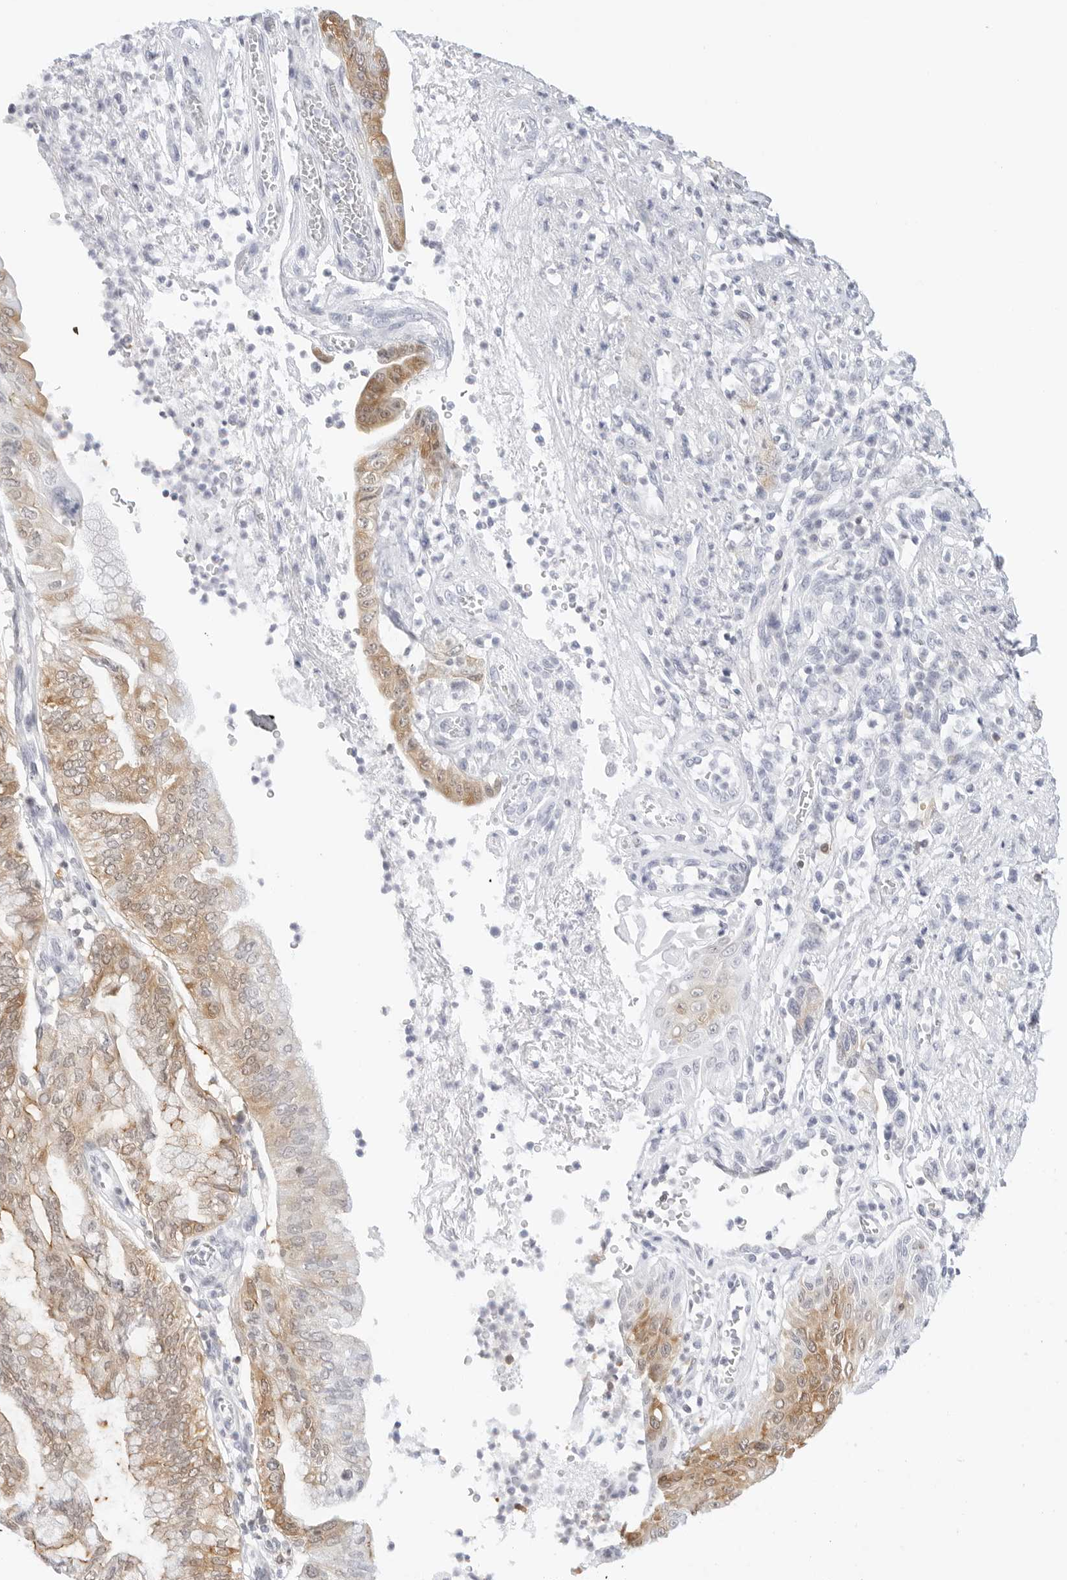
{"staining": {"intensity": "moderate", "quantity": "25%-75%", "location": "cytoplasmic/membranous"}, "tissue": "pancreatic cancer", "cell_type": "Tumor cells", "image_type": "cancer", "snomed": [{"axis": "morphology", "description": "Adenocarcinoma, NOS"}, {"axis": "topography", "description": "Pancreas"}], "caption": "Moderate cytoplasmic/membranous staining is seen in approximately 25%-75% of tumor cells in pancreatic cancer.", "gene": "SLC9A3R1", "patient": {"sex": "female", "age": 73}}